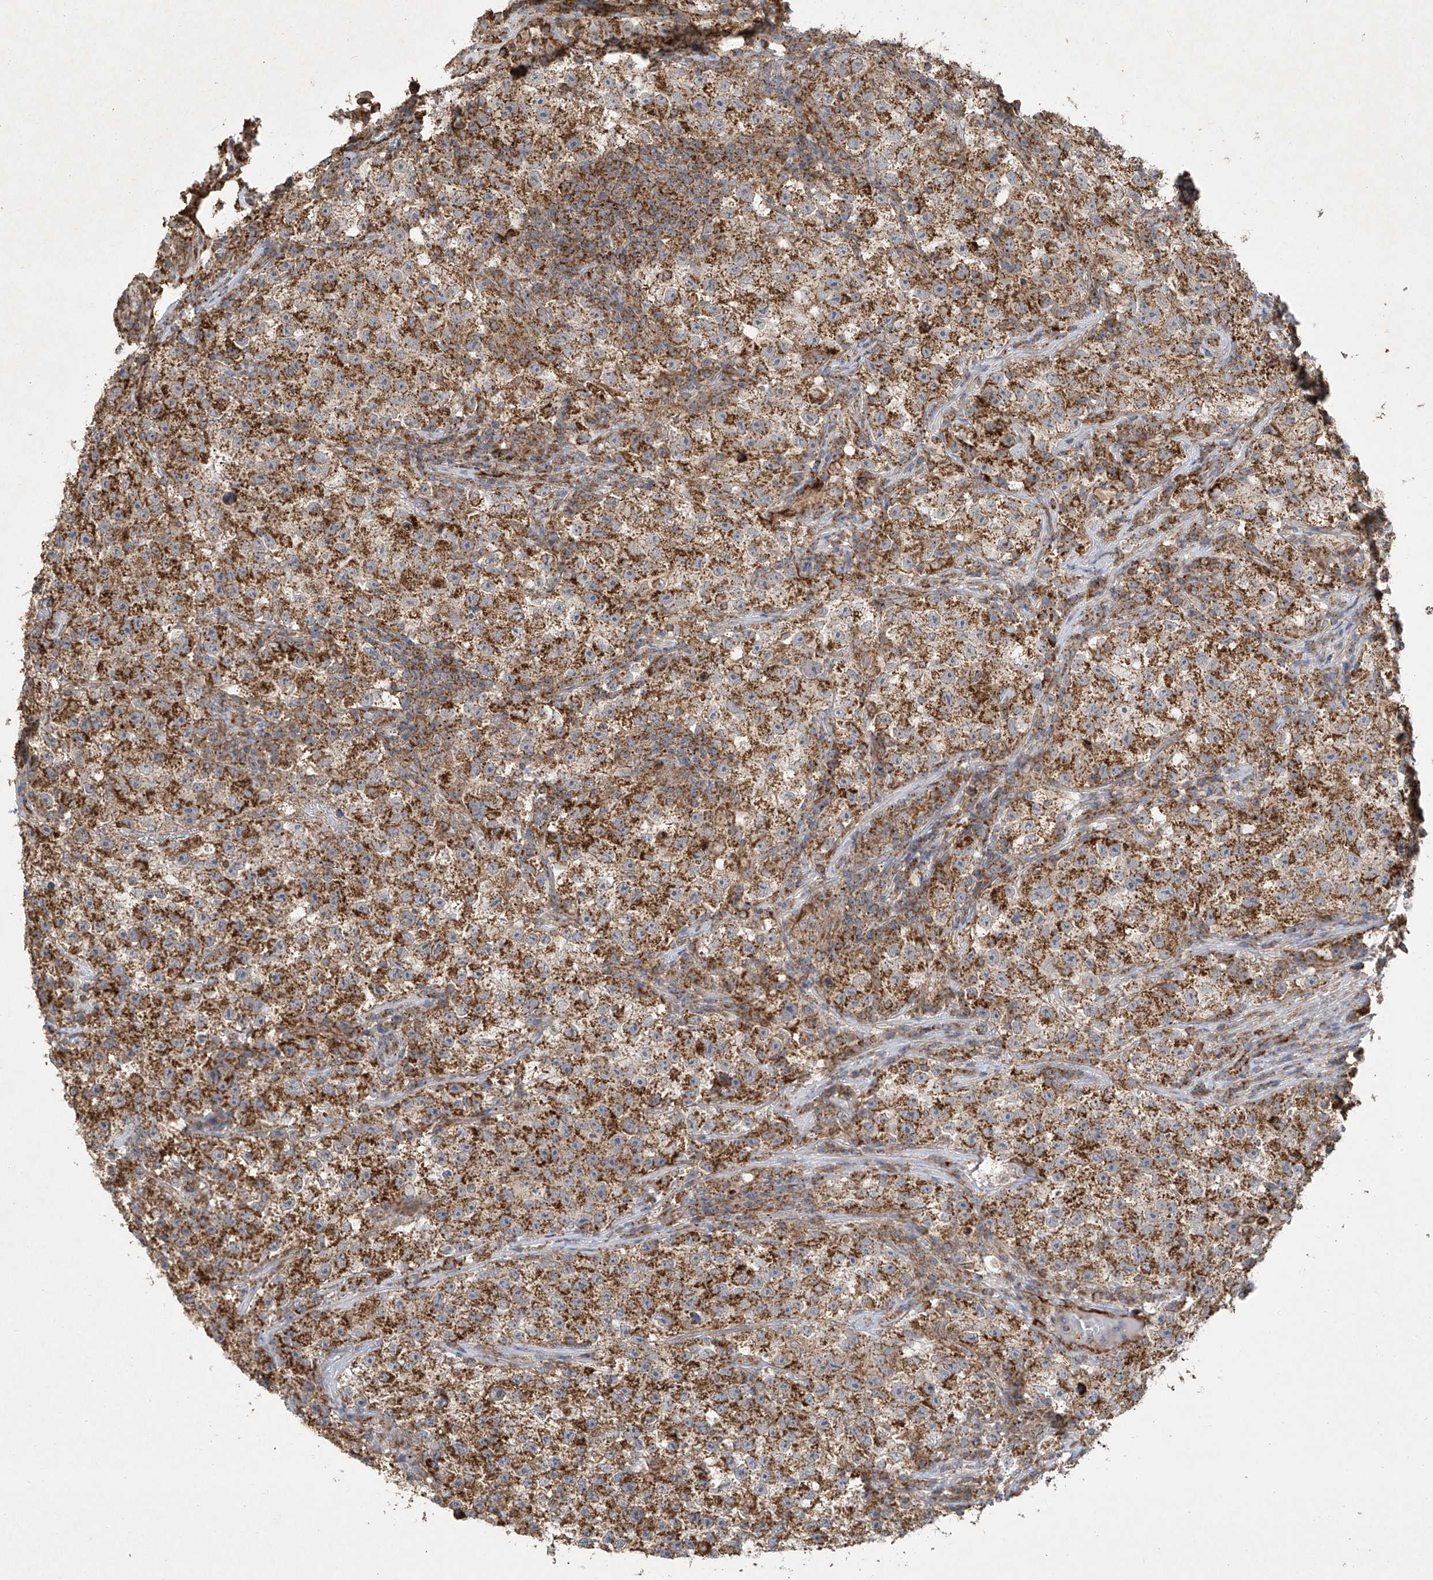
{"staining": {"intensity": "moderate", "quantity": ">75%", "location": "cytoplasmic/membranous"}, "tissue": "testis cancer", "cell_type": "Tumor cells", "image_type": "cancer", "snomed": [{"axis": "morphology", "description": "Seminoma, NOS"}, {"axis": "topography", "description": "Testis"}], "caption": "Human testis seminoma stained with a protein marker displays moderate staining in tumor cells.", "gene": "UQCC1", "patient": {"sex": "male", "age": 22}}